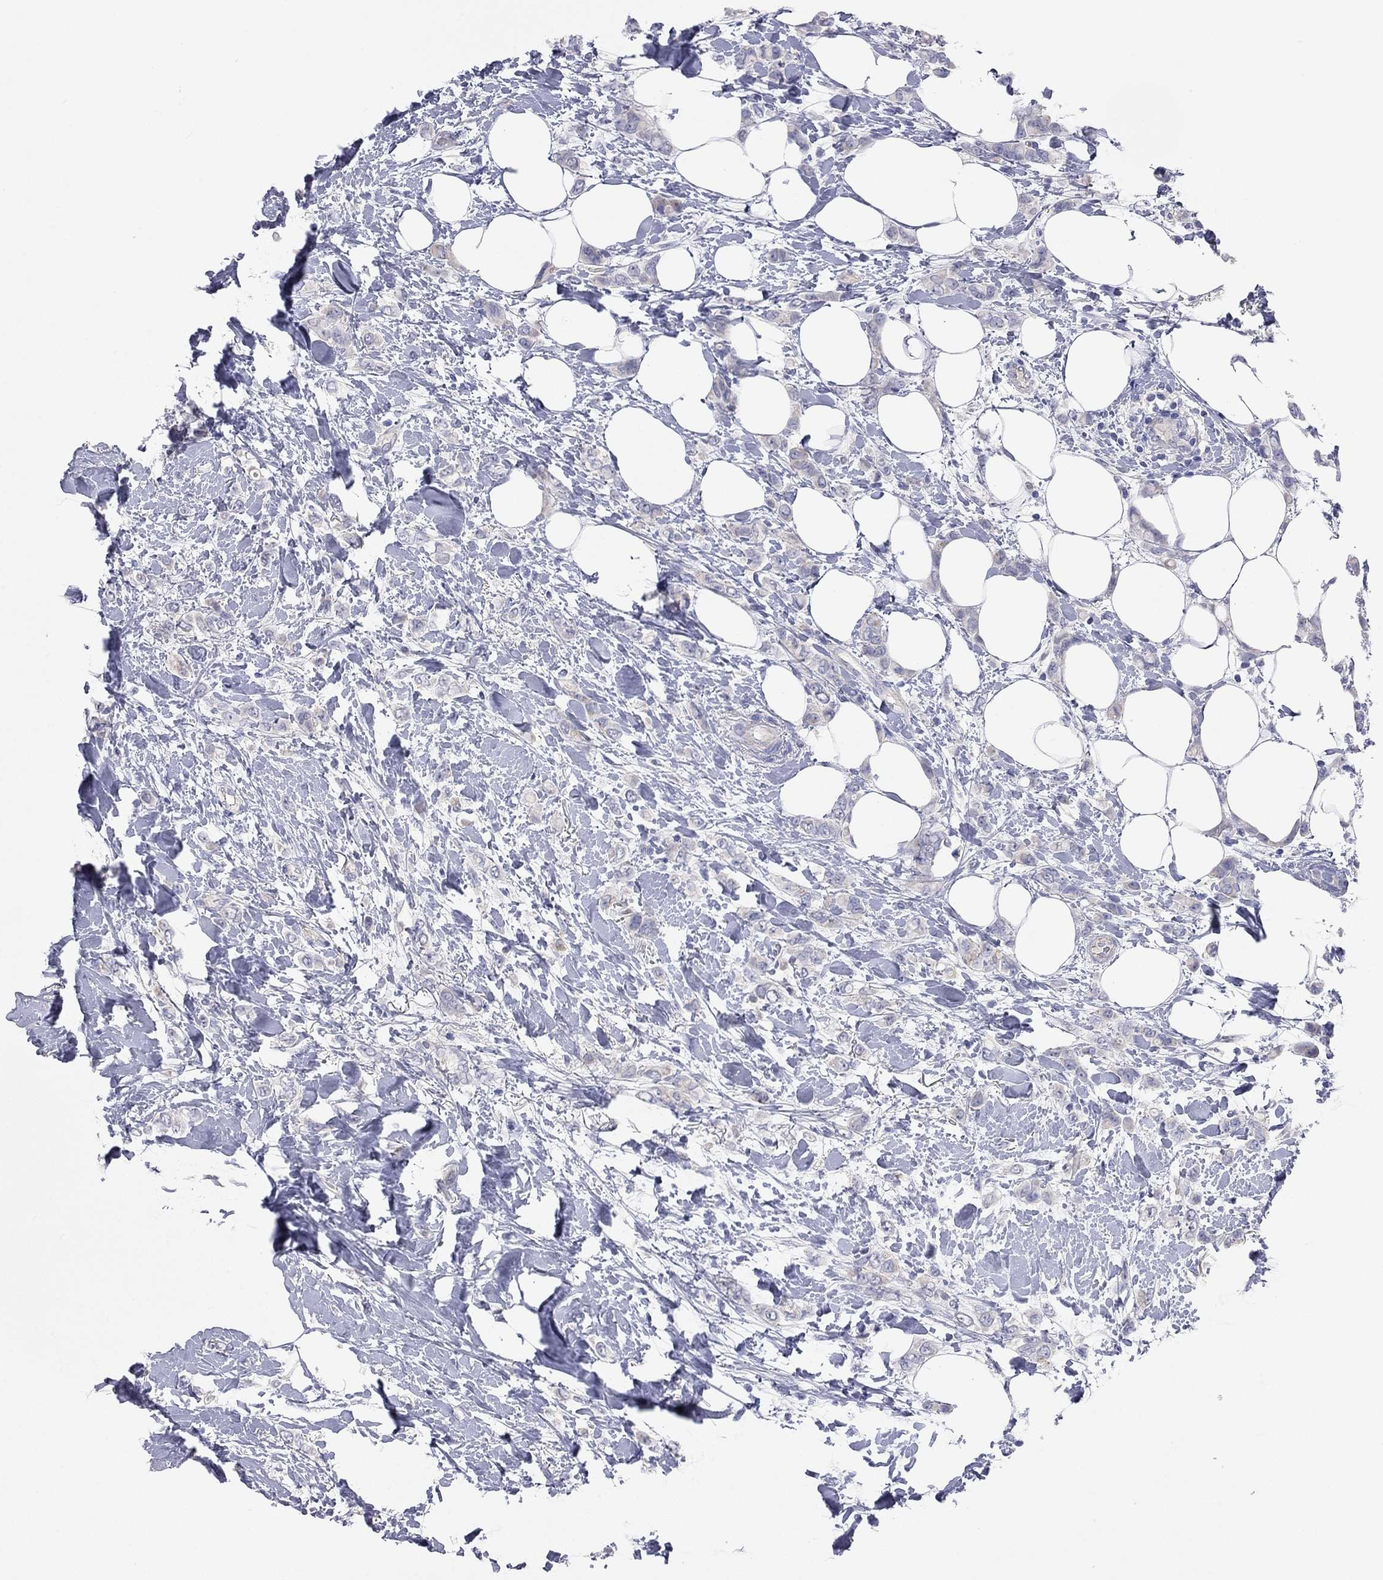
{"staining": {"intensity": "moderate", "quantity": "<25%", "location": "cytoplasmic/membranous"}, "tissue": "breast cancer", "cell_type": "Tumor cells", "image_type": "cancer", "snomed": [{"axis": "morphology", "description": "Lobular carcinoma"}, {"axis": "topography", "description": "Breast"}], "caption": "The immunohistochemical stain labels moderate cytoplasmic/membranous positivity in tumor cells of breast cancer (lobular carcinoma) tissue.", "gene": "KCNB1", "patient": {"sex": "female", "age": 66}}